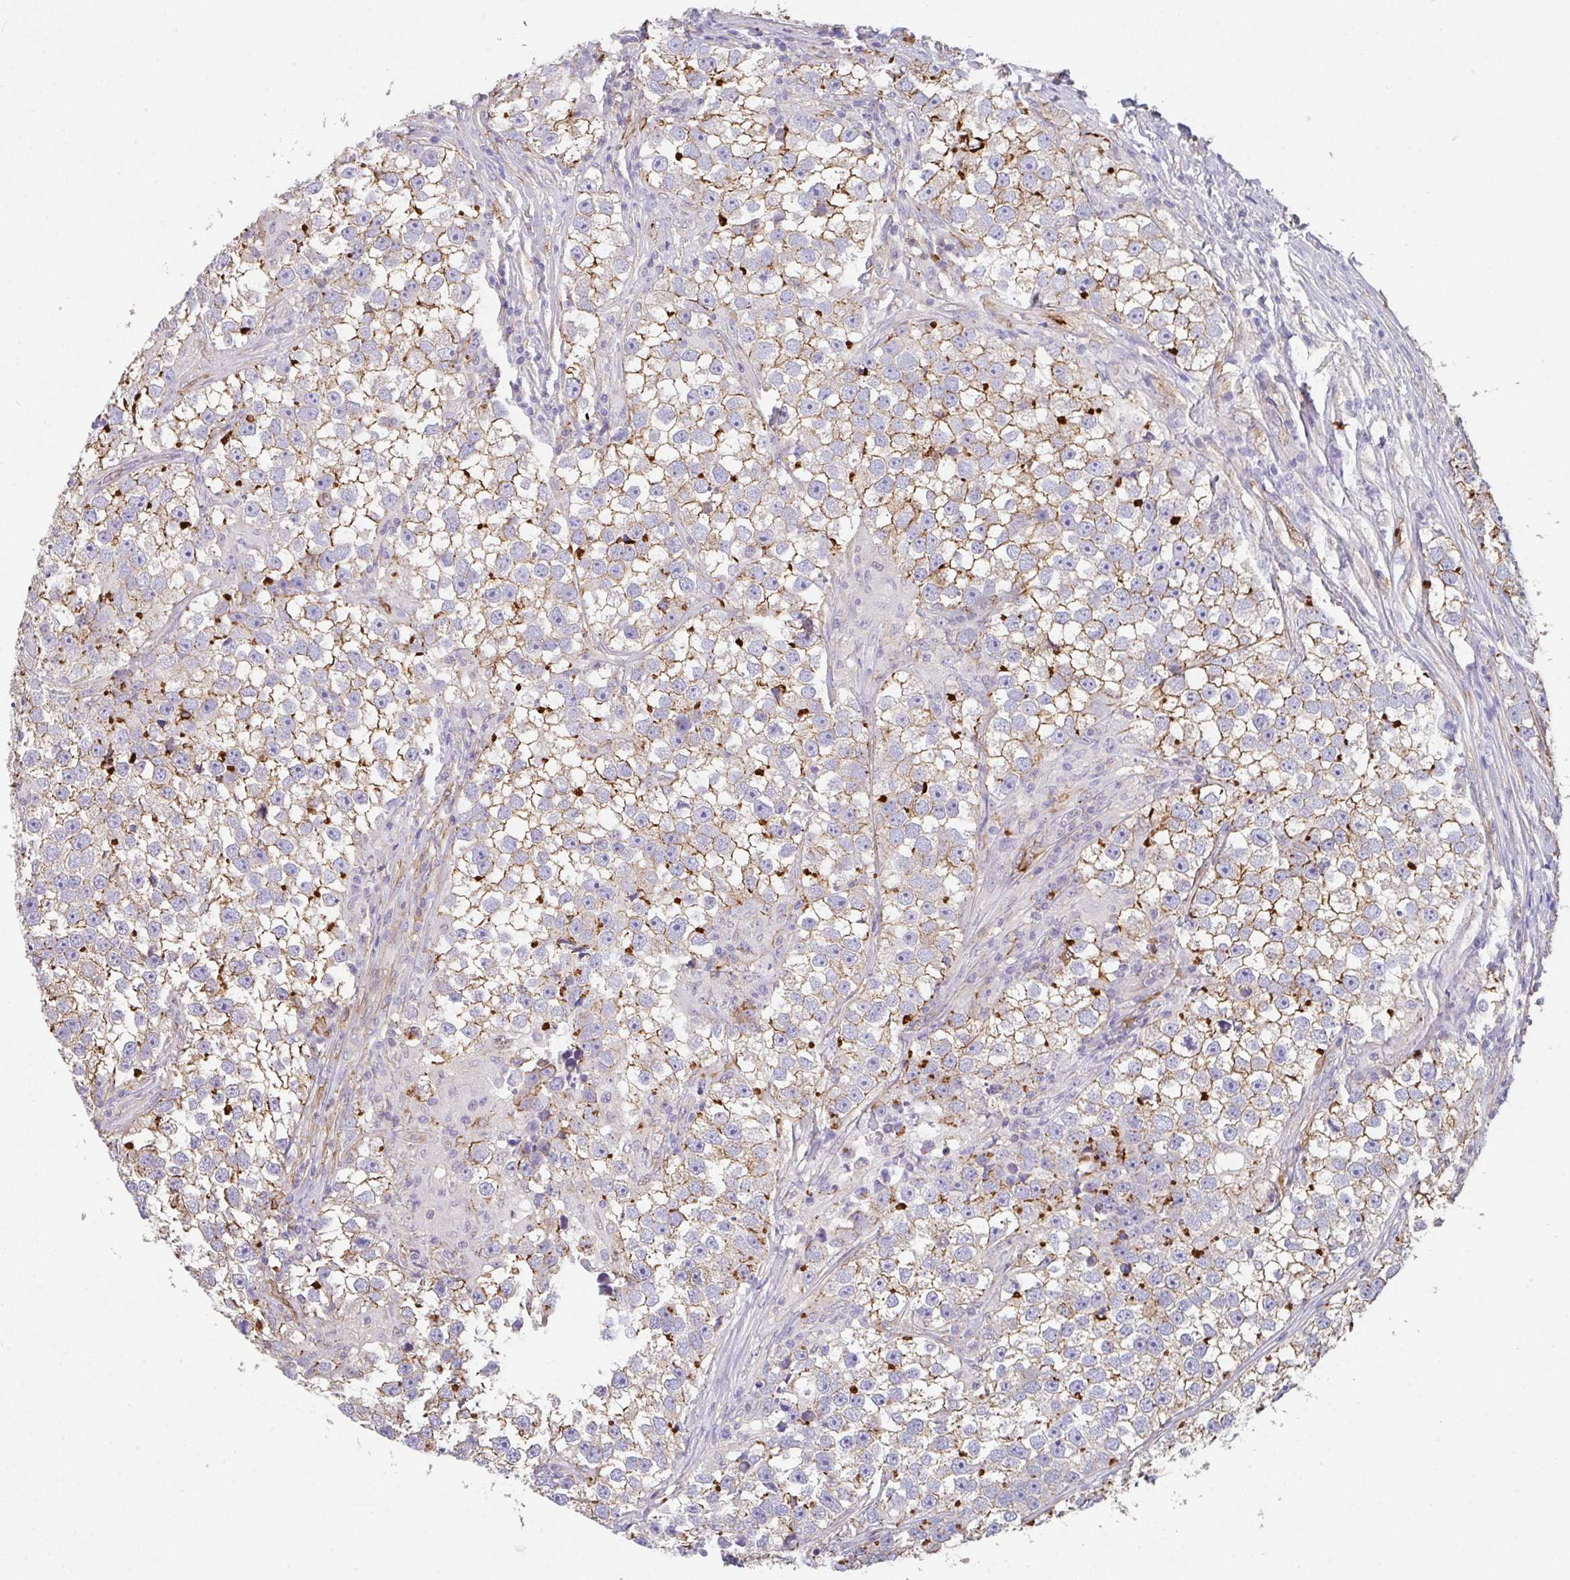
{"staining": {"intensity": "moderate", "quantity": "25%-75%", "location": "cytoplasmic/membranous"}, "tissue": "testis cancer", "cell_type": "Tumor cells", "image_type": "cancer", "snomed": [{"axis": "morphology", "description": "Seminoma, NOS"}, {"axis": "topography", "description": "Testis"}], "caption": "A medium amount of moderate cytoplasmic/membranous staining is present in about 25%-75% of tumor cells in testis seminoma tissue.", "gene": "DBN1", "patient": {"sex": "male", "age": 46}}